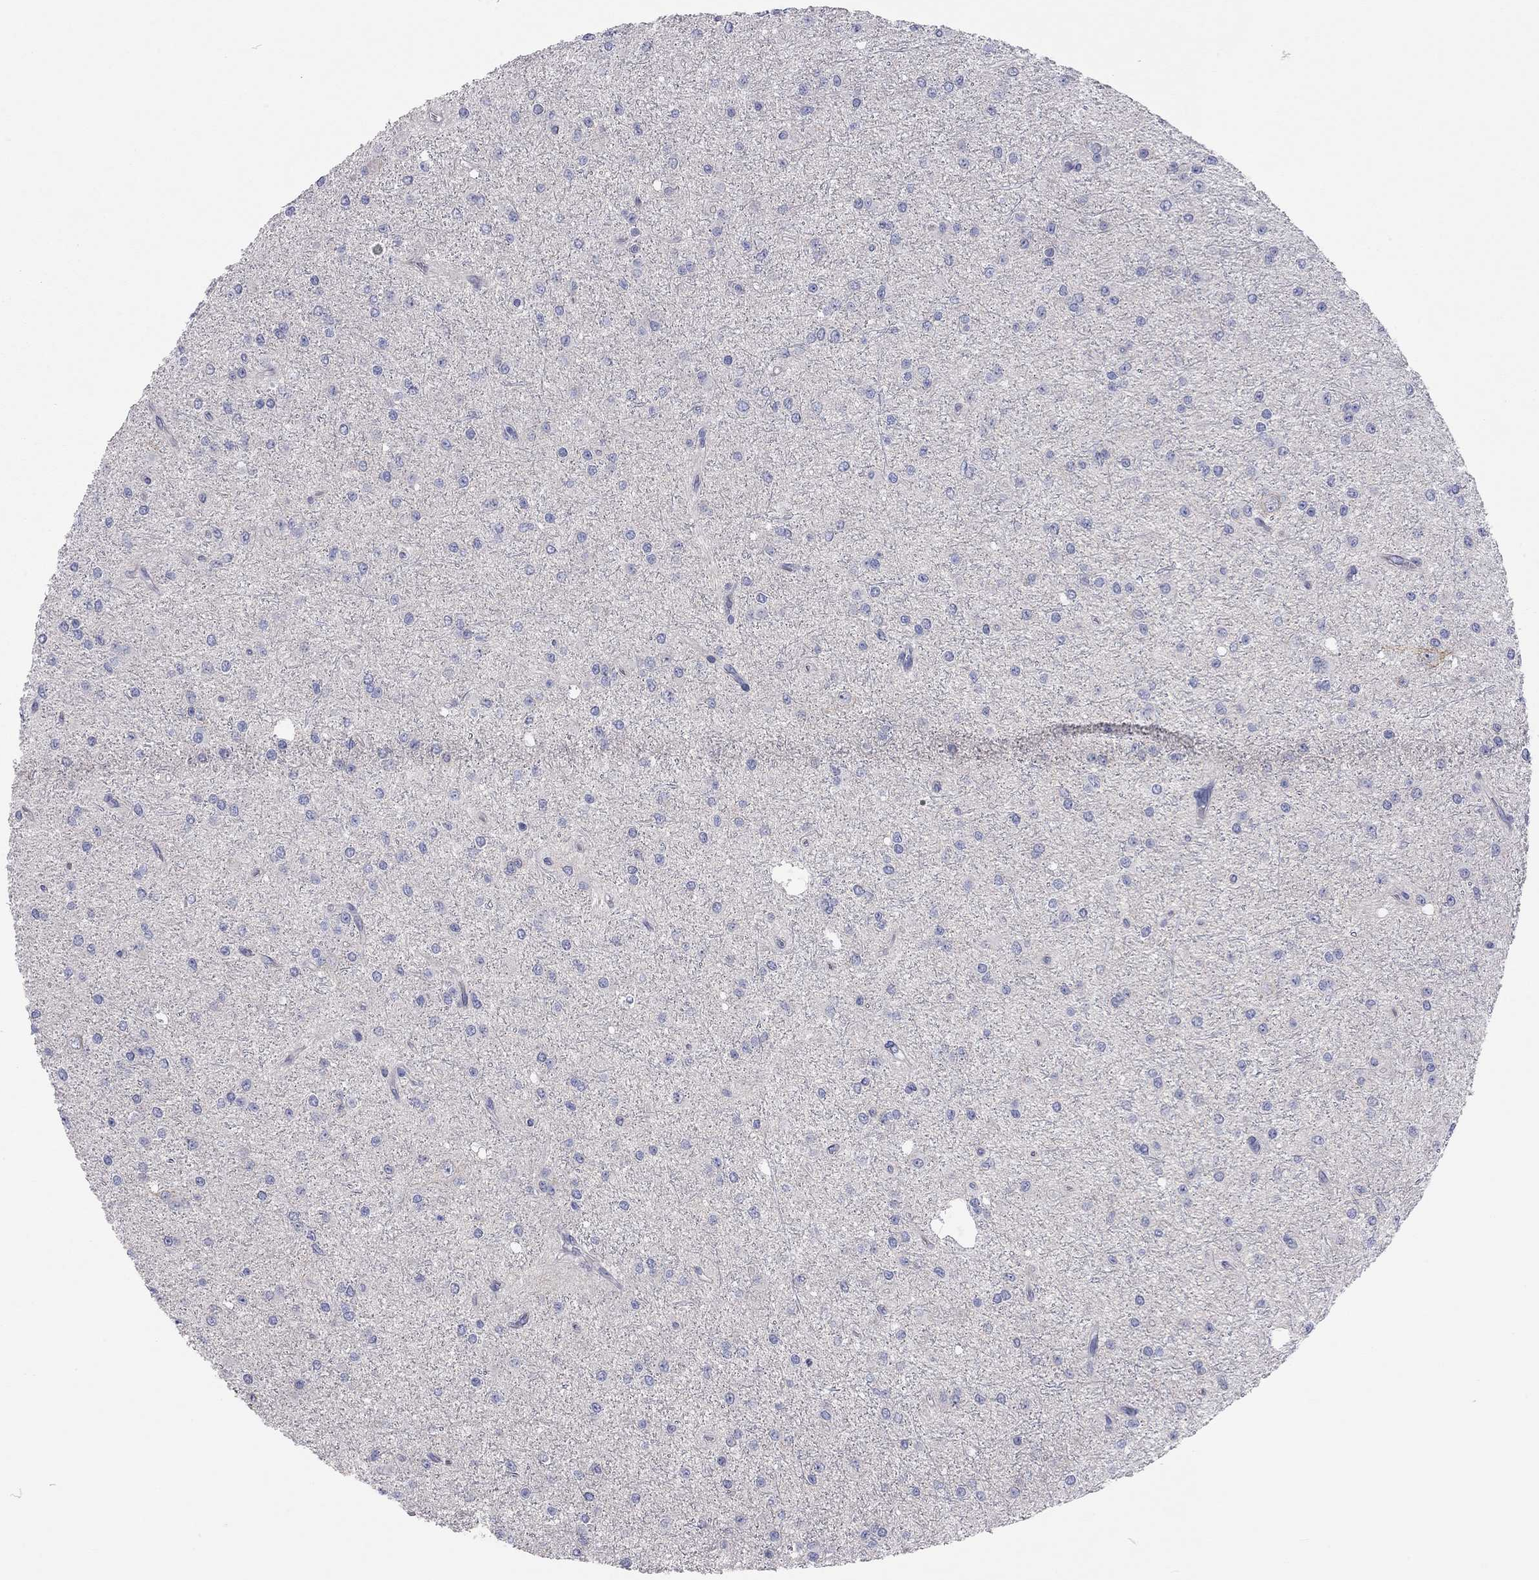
{"staining": {"intensity": "negative", "quantity": "none", "location": "none"}, "tissue": "glioma", "cell_type": "Tumor cells", "image_type": "cancer", "snomed": [{"axis": "morphology", "description": "Glioma, malignant, Low grade"}, {"axis": "topography", "description": "Brain"}], "caption": "Glioma stained for a protein using immunohistochemistry (IHC) displays no expression tumor cells.", "gene": "KCNB1", "patient": {"sex": "male", "age": 27}}